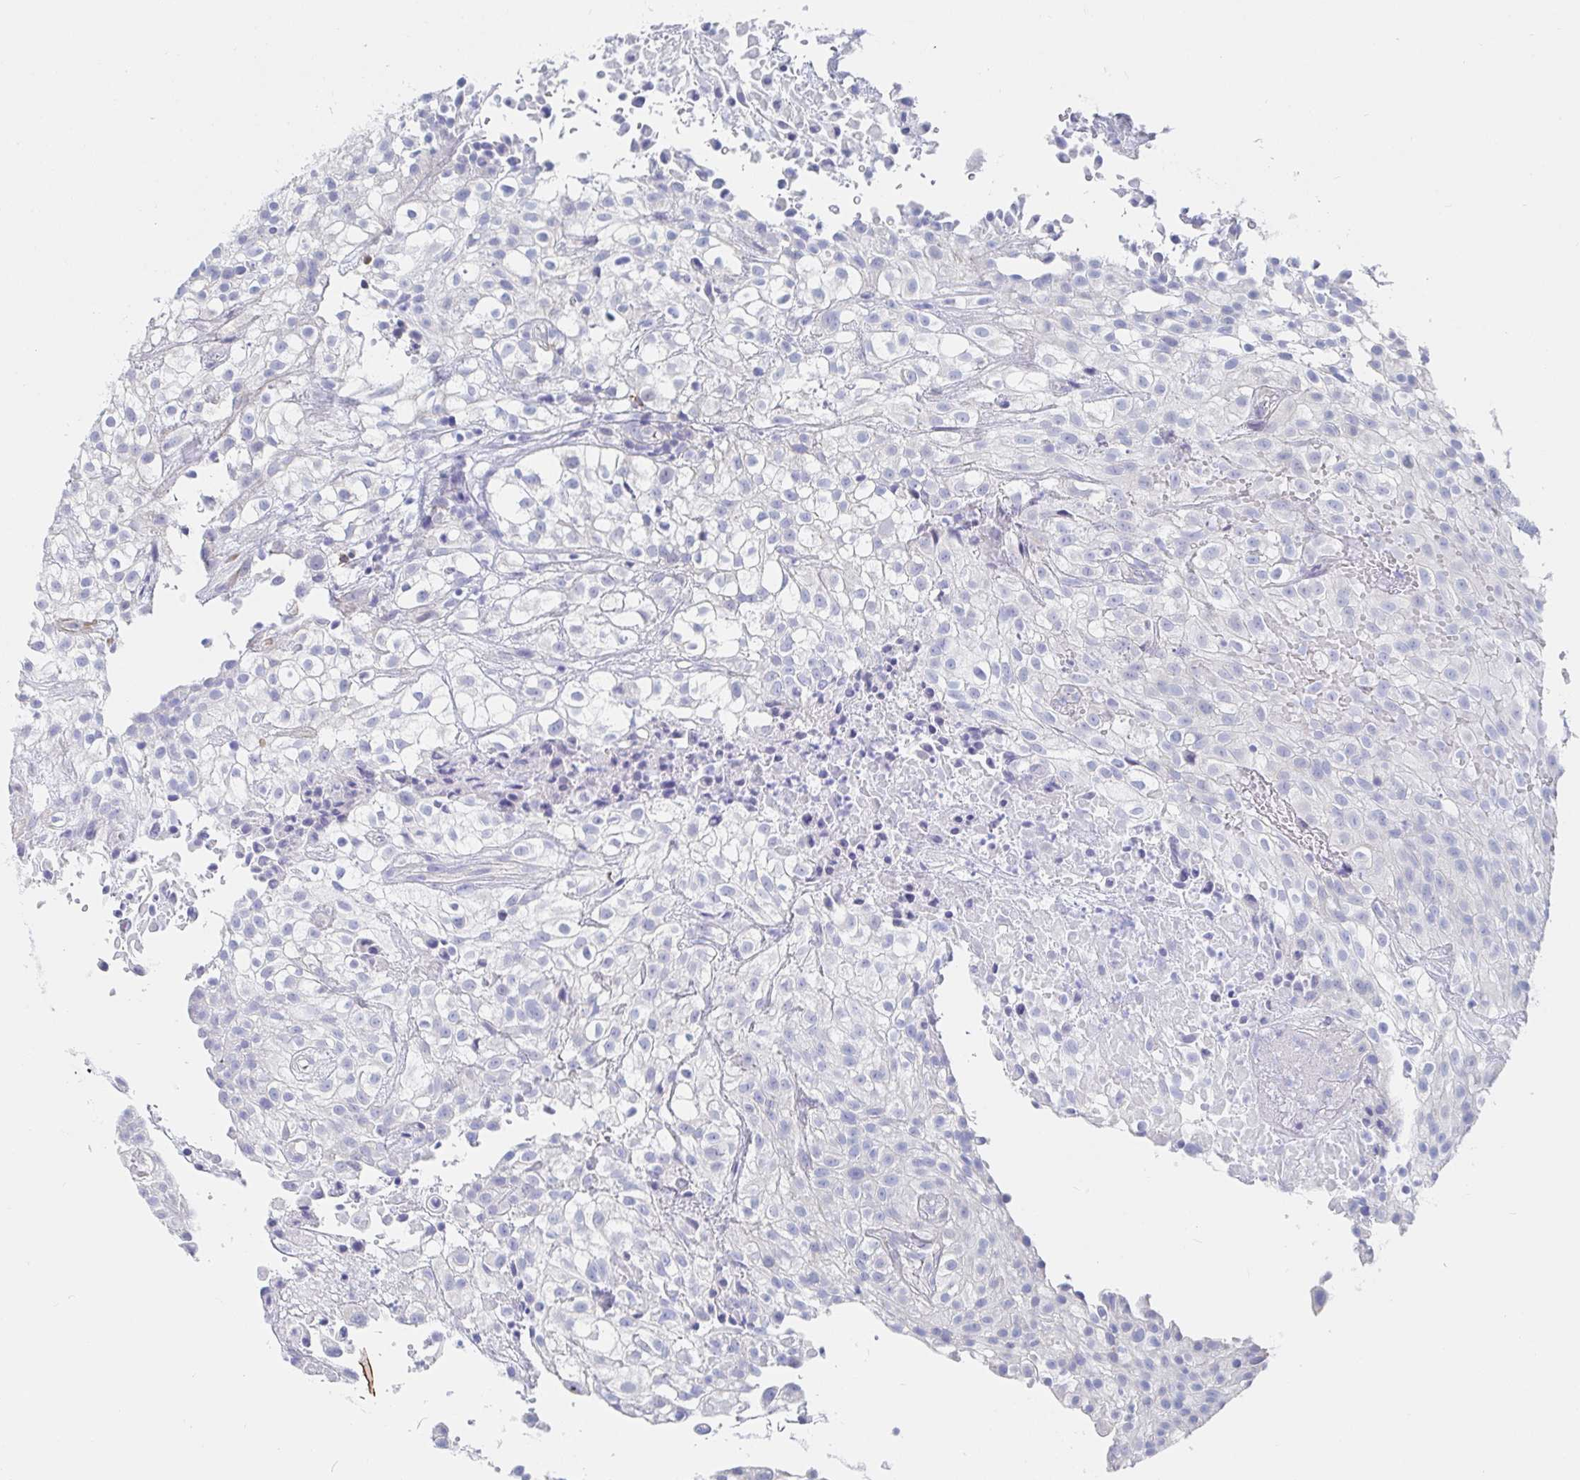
{"staining": {"intensity": "negative", "quantity": "none", "location": "none"}, "tissue": "urothelial cancer", "cell_type": "Tumor cells", "image_type": "cancer", "snomed": [{"axis": "morphology", "description": "Urothelial carcinoma, High grade"}, {"axis": "topography", "description": "Urinary bladder"}], "caption": "High power microscopy photomicrograph of an immunohistochemistry (IHC) micrograph of high-grade urothelial carcinoma, revealing no significant staining in tumor cells. (Stains: DAB (3,3'-diaminobenzidine) immunohistochemistry (IHC) with hematoxylin counter stain, Microscopy: brightfield microscopy at high magnification).", "gene": "PACSIN1", "patient": {"sex": "male", "age": 56}}